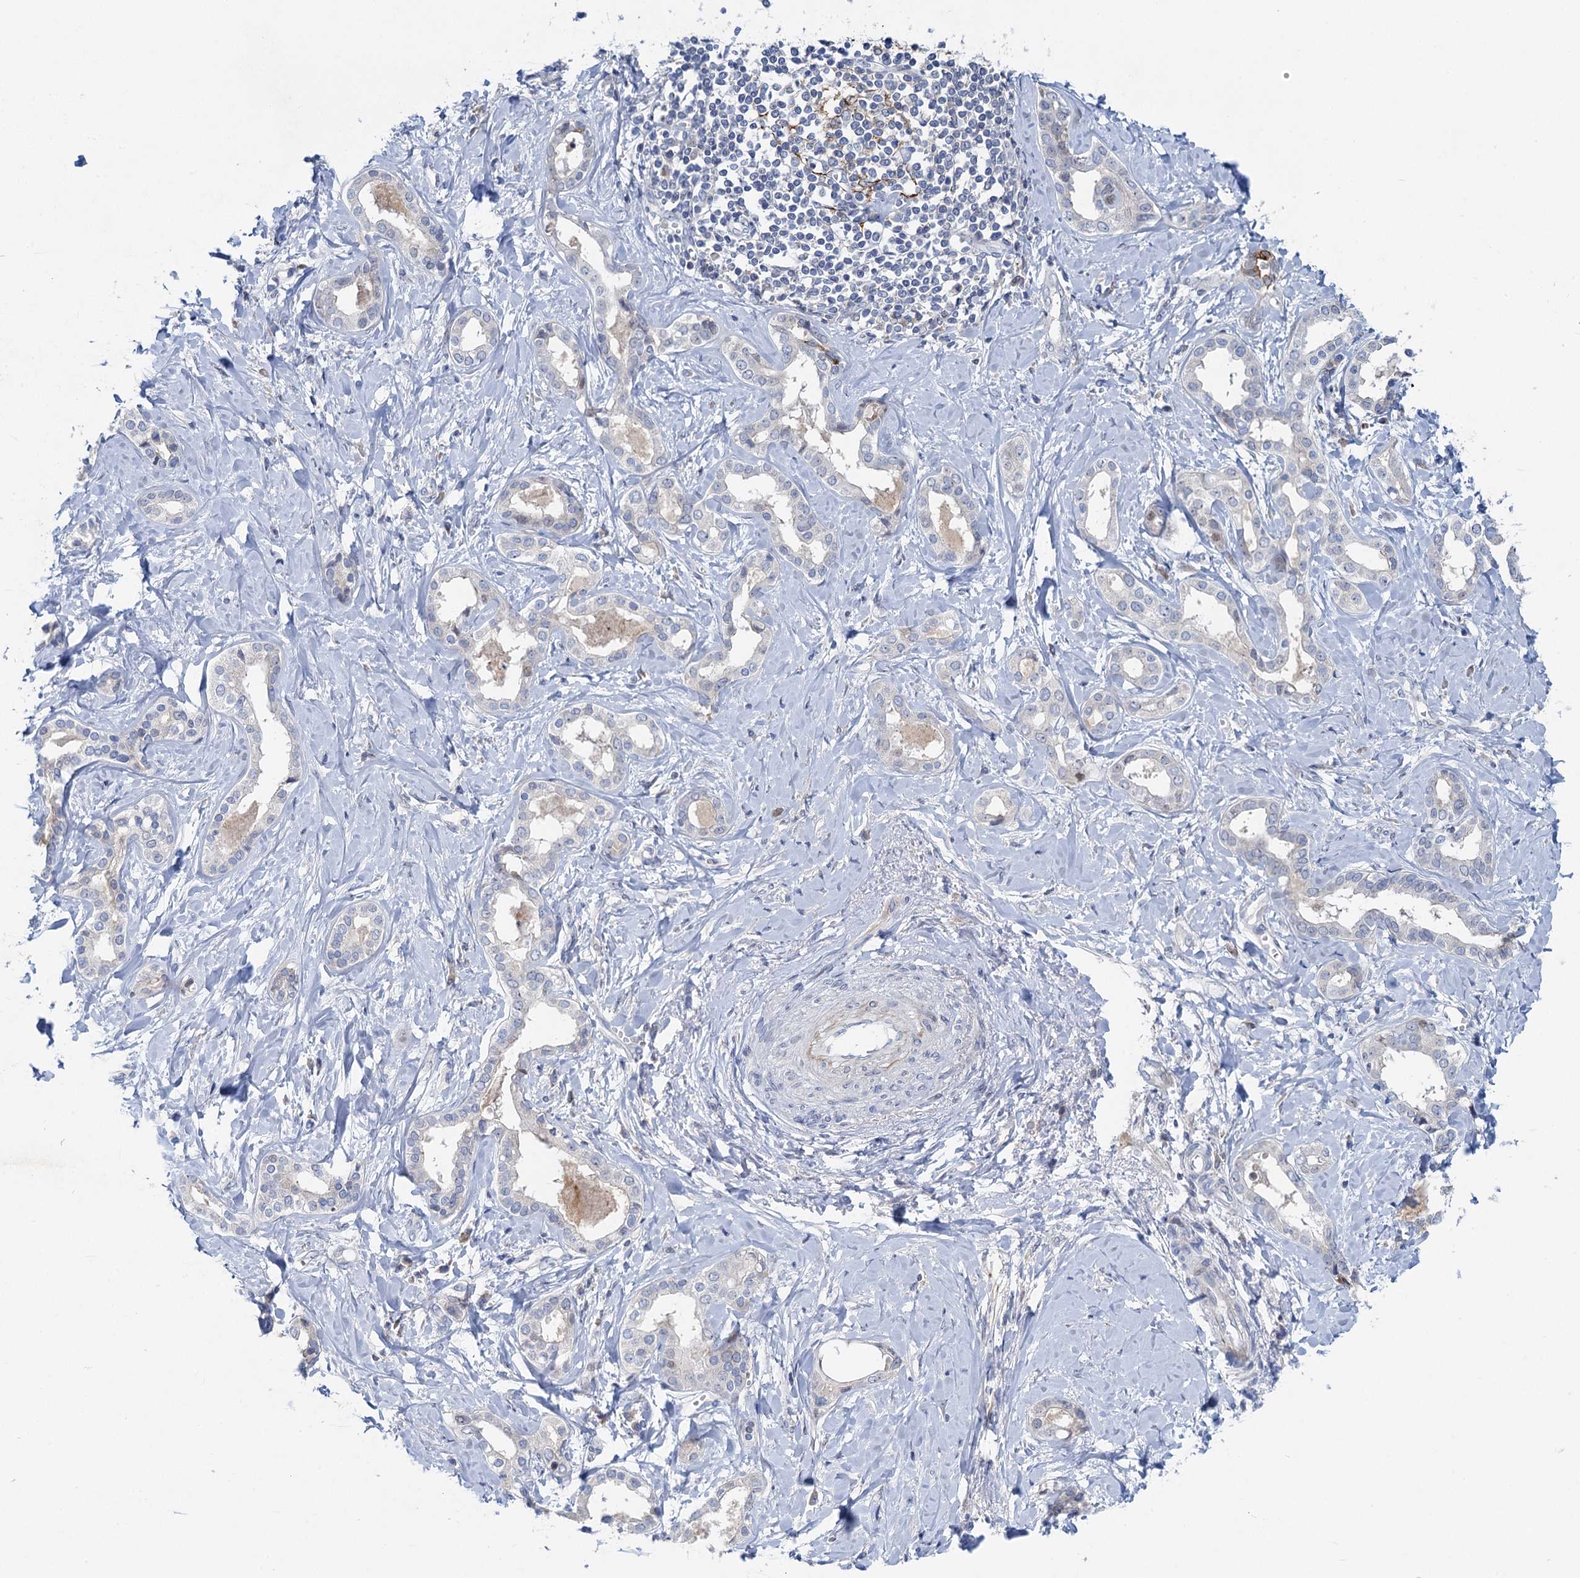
{"staining": {"intensity": "negative", "quantity": "none", "location": "none"}, "tissue": "liver cancer", "cell_type": "Tumor cells", "image_type": "cancer", "snomed": [{"axis": "morphology", "description": "Cholangiocarcinoma"}, {"axis": "topography", "description": "Liver"}], "caption": "There is no significant staining in tumor cells of liver cholangiocarcinoma. Nuclei are stained in blue.", "gene": "QPCTL", "patient": {"sex": "female", "age": 77}}